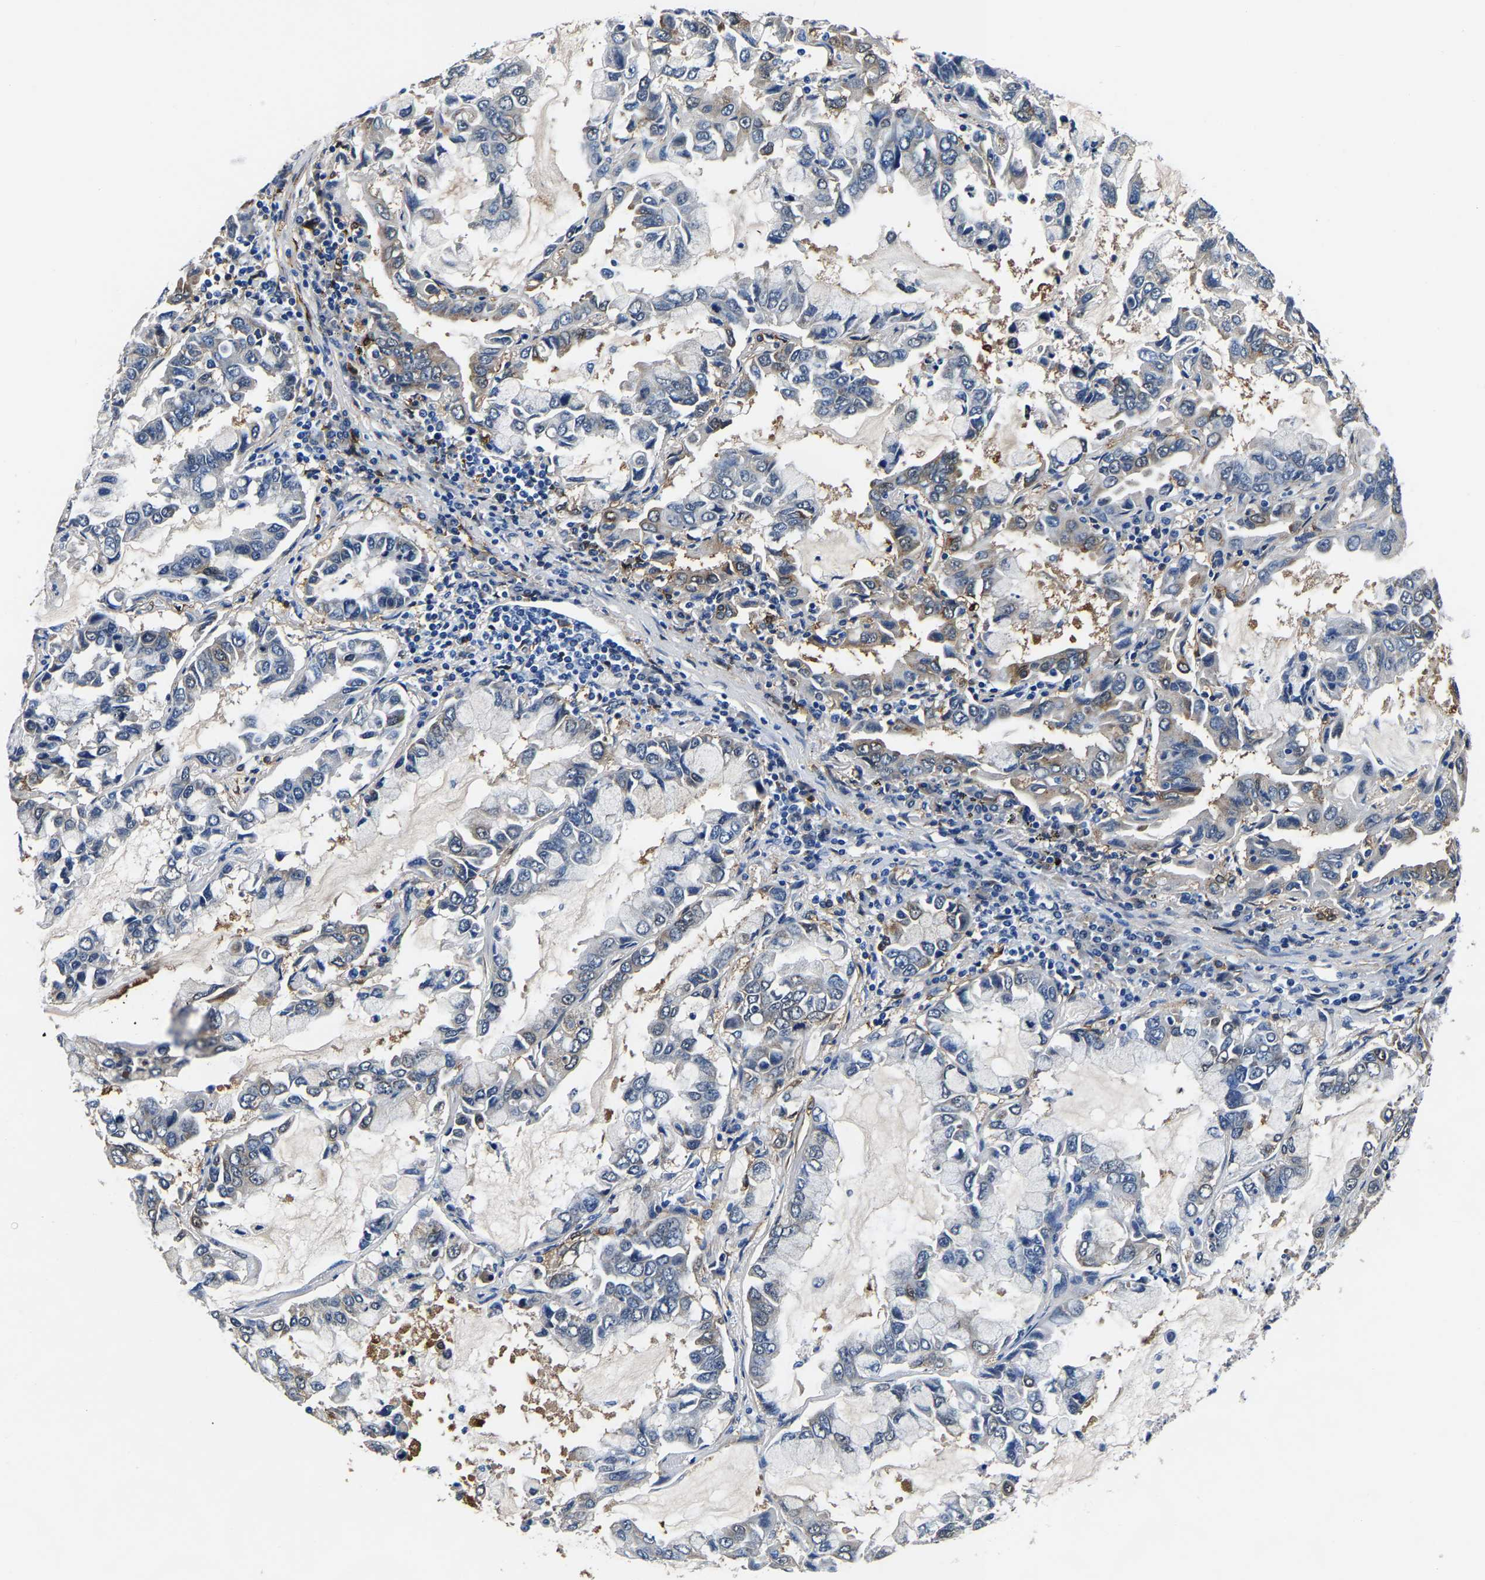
{"staining": {"intensity": "negative", "quantity": "none", "location": "none"}, "tissue": "lung cancer", "cell_type": "Tumor cells", "image_type": "cancer", "snomed": [{"axis": "morphology", "description": "Adenocarcinoma, NOS"}, {"axis": "topography", "description": "Lung"}], "caption": "Immunohistochemistry photomicrograph of lung cancer stained for a protein (brown), which exhibits no positivity in tumor cells. (DAB immunohistochemistry visualized using brightfield microscopy, high magnification).", "gene": "S100A13", "patient": {"sex": "male", "age": 64}}